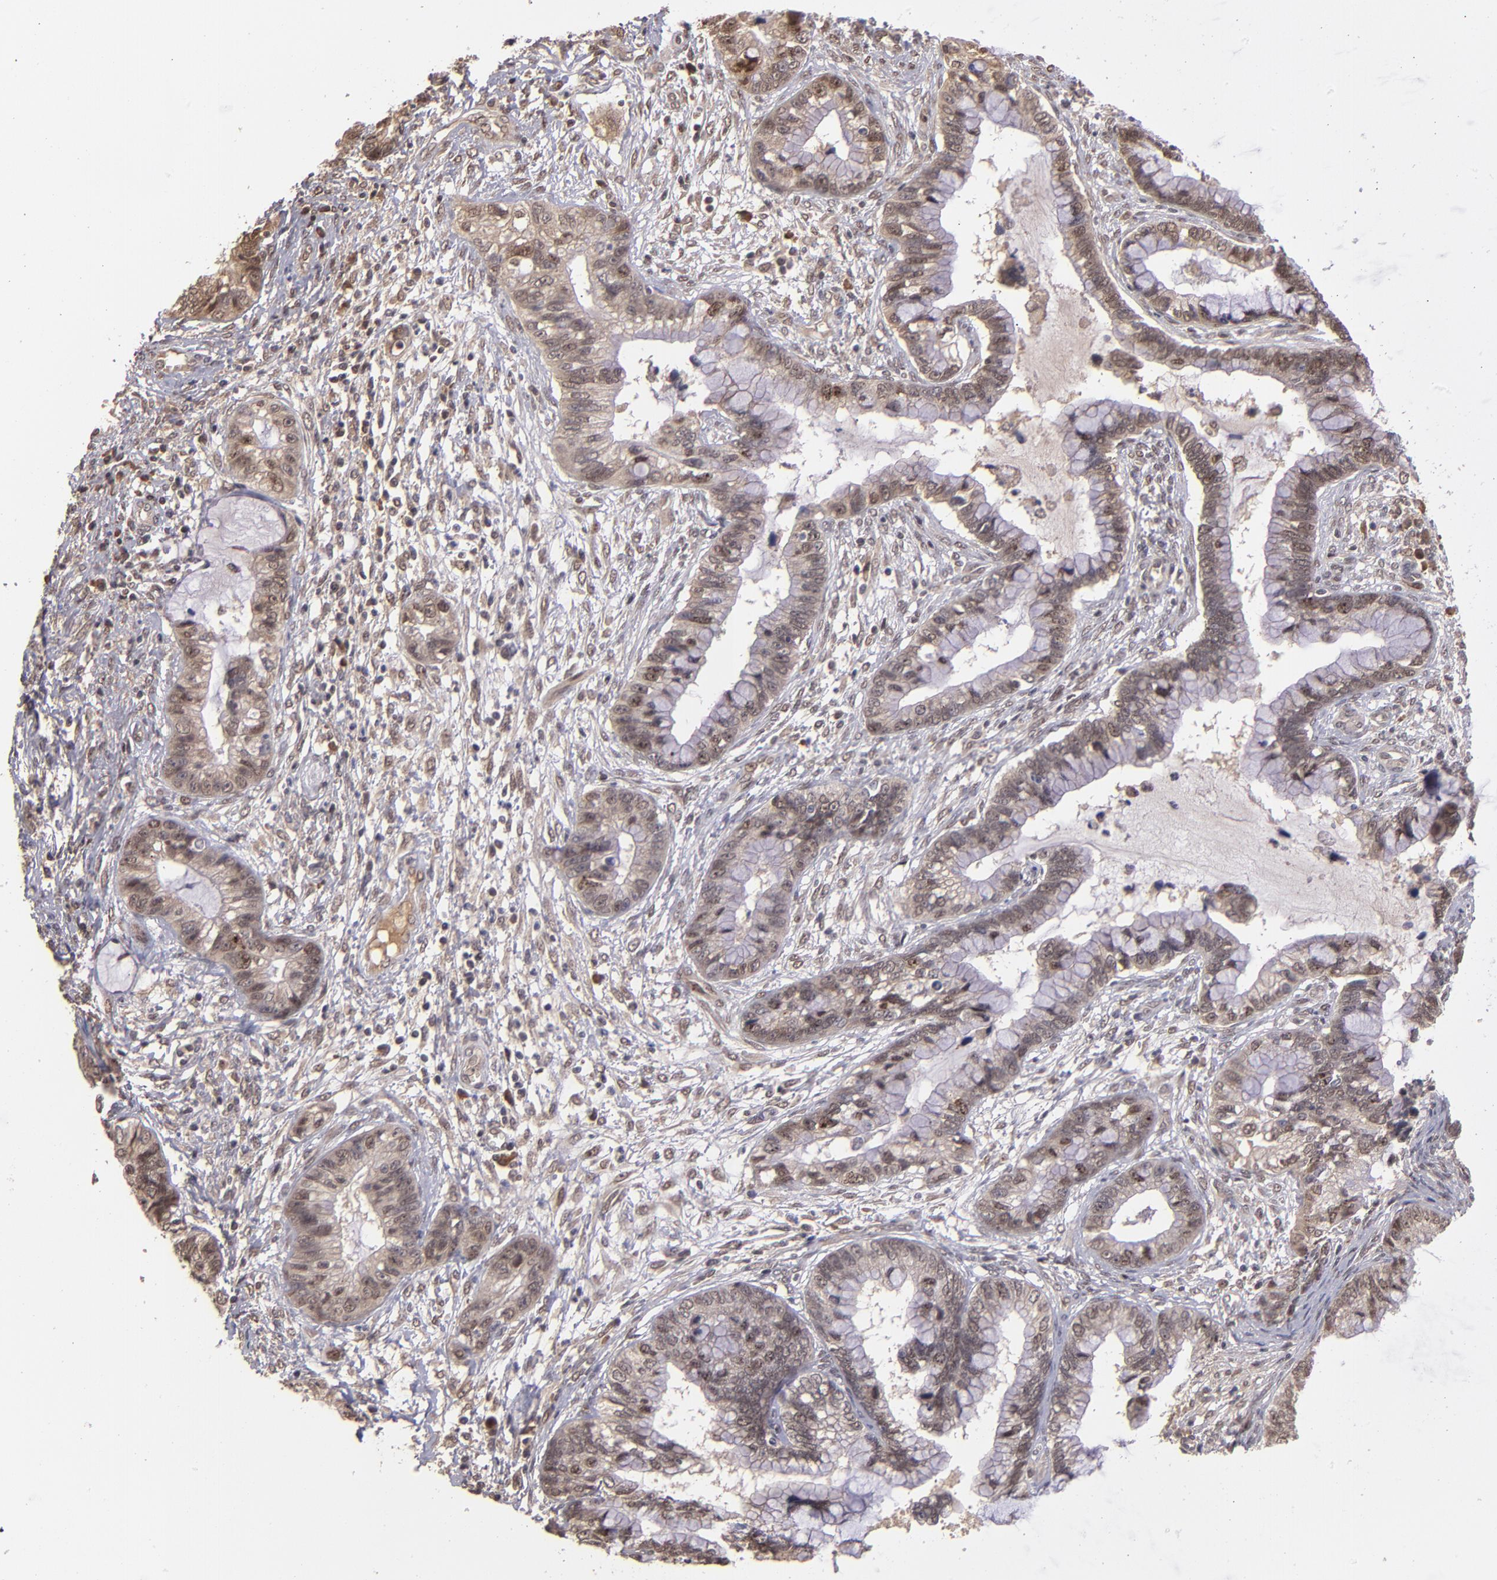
{"staining": {"intensity": "moderate", "quantity": ">75%", "location": "nuclear"}, "tissue": "cervical cancer", "cell_type": "Tumor cells", "image_type": "cancer", "snomed": [{"axis": "morphology", "description": "Adenocarcinoma, NOS"}, {"axis": "topography", "description": "Cervix"}], "caption": "DAB (3,3'-diaminobenzidine) immunohistochemical staining of cervical cancer (adenocarcinoma) exhibits moderate nuclear protein positivity in about >75% of tumor cells.", "gene": "ABHD12B", "patient": {"sex": "female", "age": 44}}